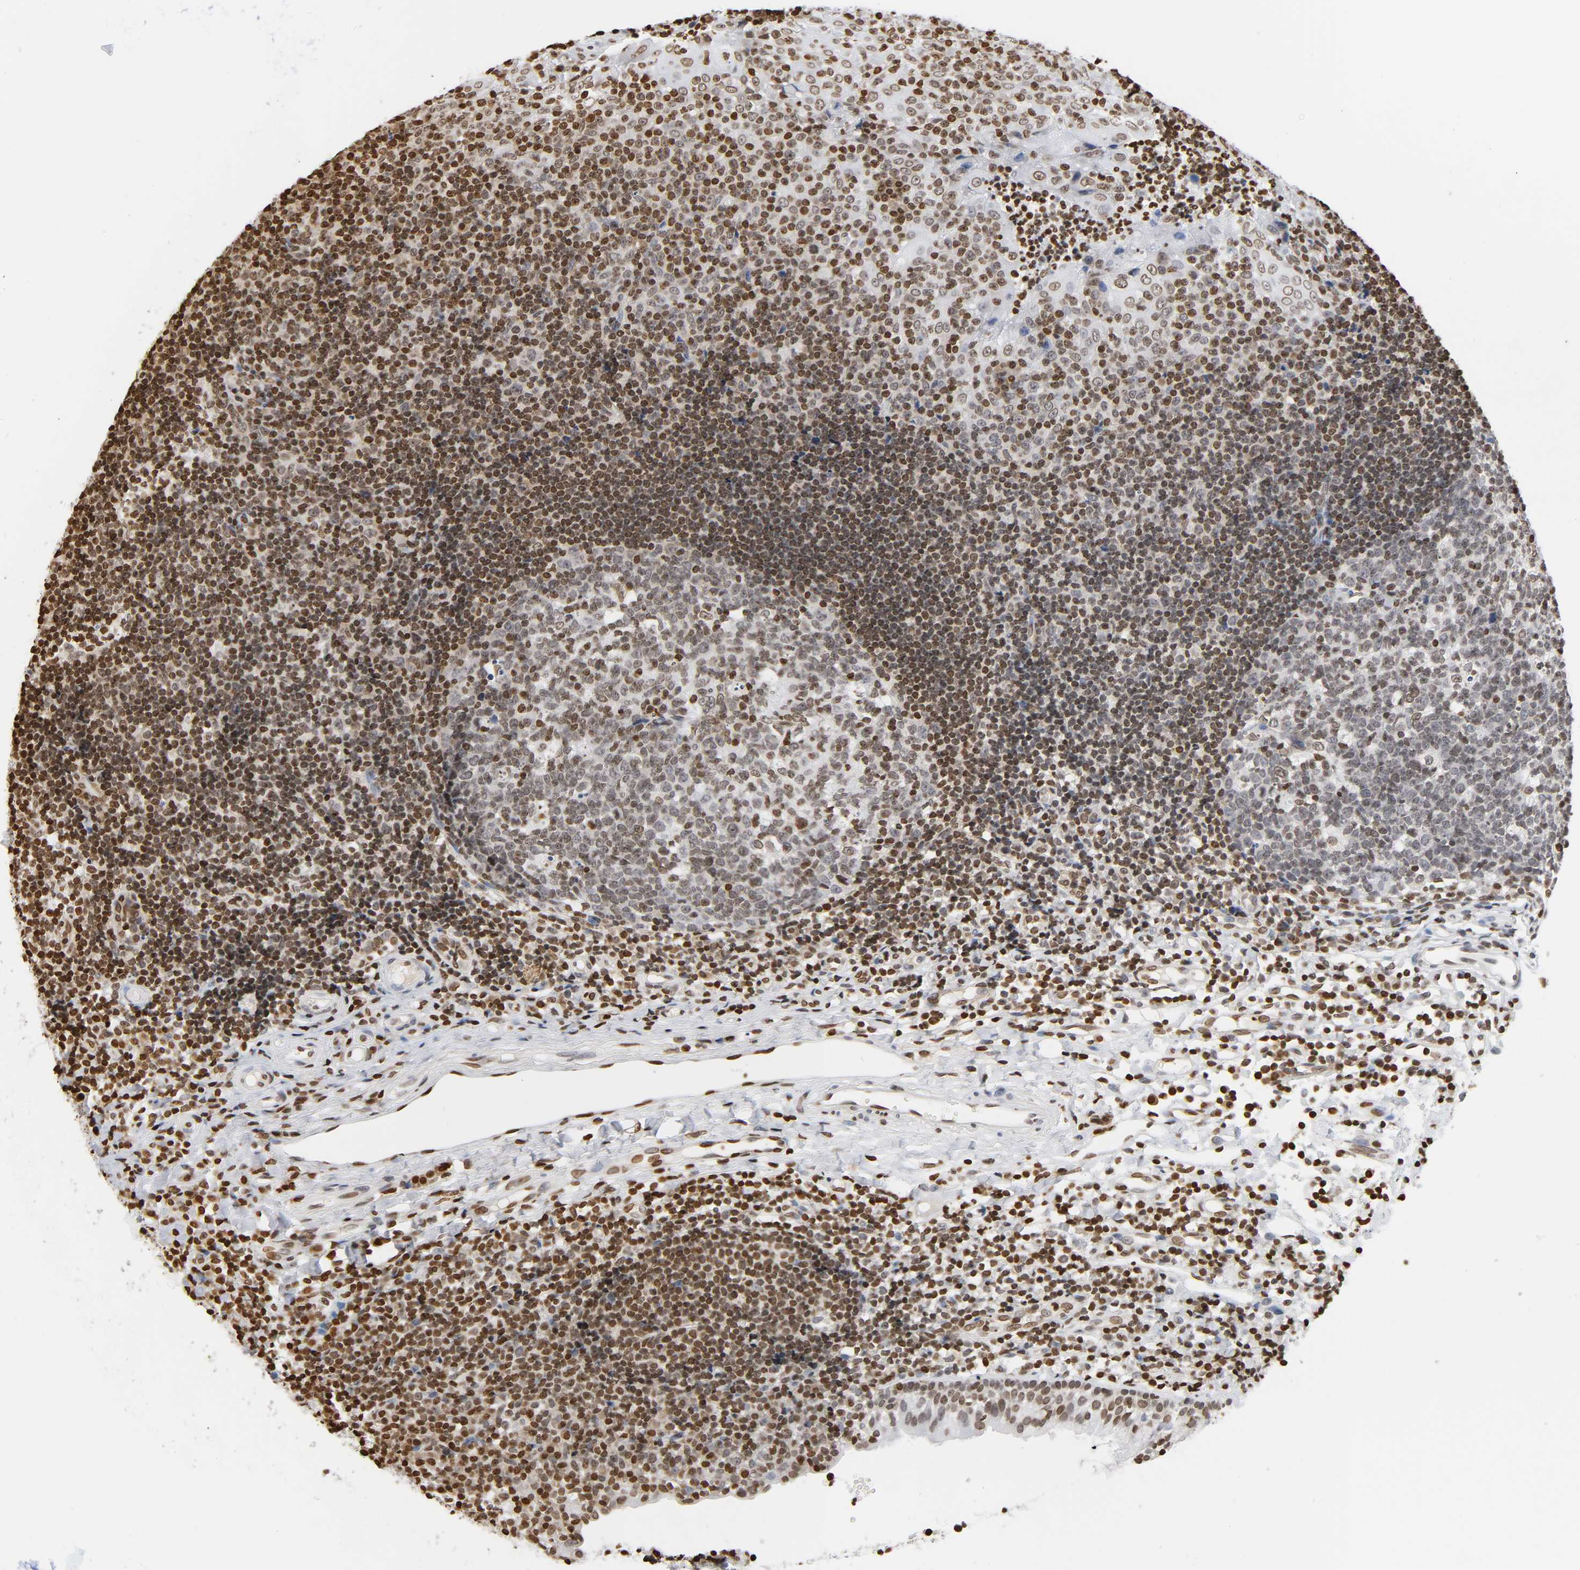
{"staining": {"intensity": "moderate", "quantity": ">75%", "location": "nuclear"}, "tissue": "tonsil", "cell_type": "Germinal center cells", "image_type": "normal", "snomed": [{"axis": "morphology", "description": "Normal tissue, NOS"}, {"axis": "topography", "description": "Tonsil"}], "caption": "IHC micrograph of benign tonsil: tonsil stained using IHC exhibits medium levels of moderate protein expression localized specifically in the nuclear of germinal center cells, appearing as a nuclear brown color.", "gene": "HOXA6", "patient": {"sex": "female", "age": 40}}